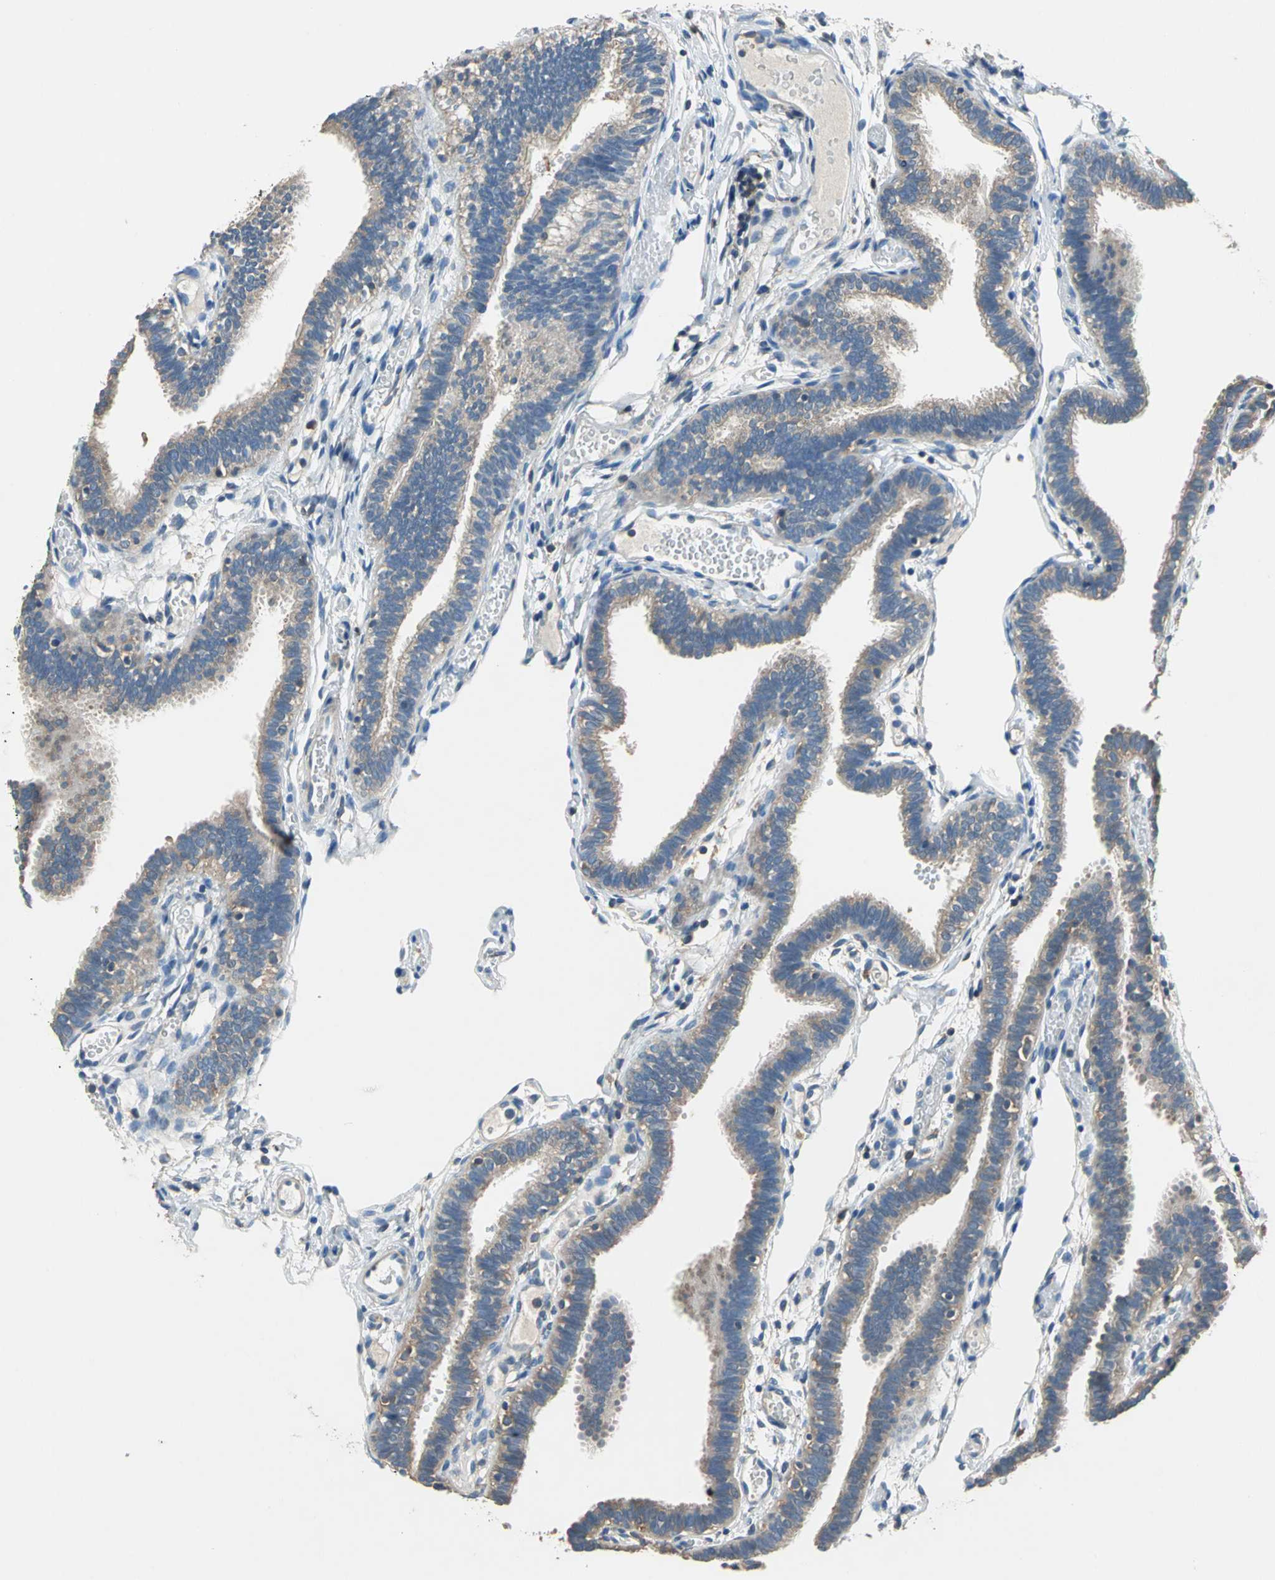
{"staining": {"intensity": "weak", "quantity": ">75%", "location": "cytoplasmic/membranous"}, "tissue": "fallopian tube", "cell_type": "Glandular cells", "image_type": "normal", "snomed": [{"axis": "morphology", "description": "Normal tissue, NOS"}, {"axis": "topography", "description": "Fallopian tube"}], "caption": "IHC of unremarkable fallopian tube reveals low levels of weak cytoplasmic/membranous staining in approximately >75% of glandular cells.", "gene": "PRKCA", "patient": {"sex": "female", "age": 29}}